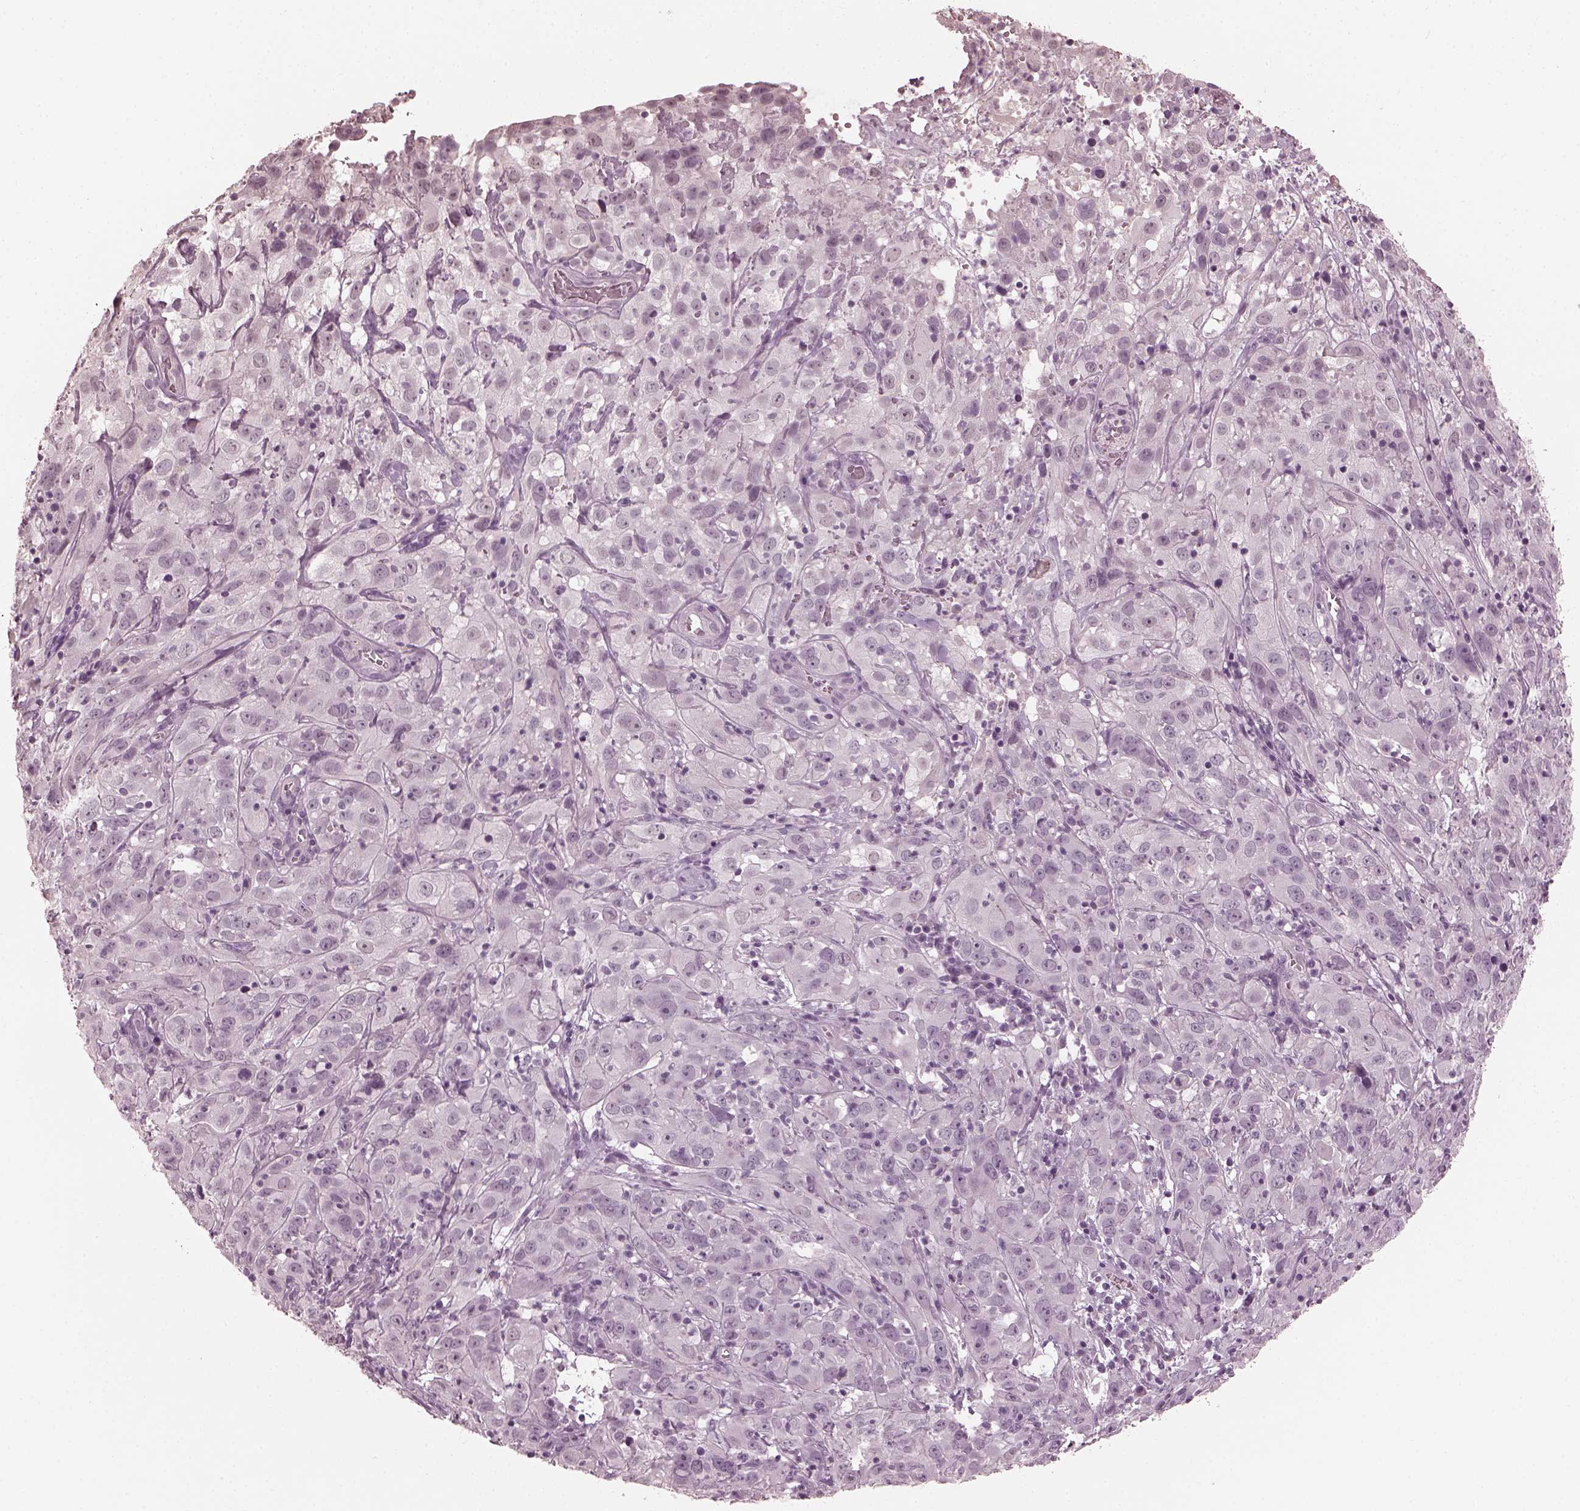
{"staining": {"intensity": "negative", "quantity": "none", "location": "none"}, "tissue": "cervical cancer", "cell_type": "Tumor cells", "image_type": "cancer", "snomed": [{"axis": "morphology", "description": "Squamous cell carcinoma, NOS"}, {"axis": "topography", "description": "Cervix"}], "caption": "DAB immunohistochemical staining of squamous cell carcinoma (cervical) shows no significant expression in tumor cells. (Stains: DAB immunohistochemistry (IHC) with hematoxylin counter stain, Microscopy: brightfield microscopy at high magnification).", "gene": "OPTC", "patient": {"sex": "female", "age": 32}}